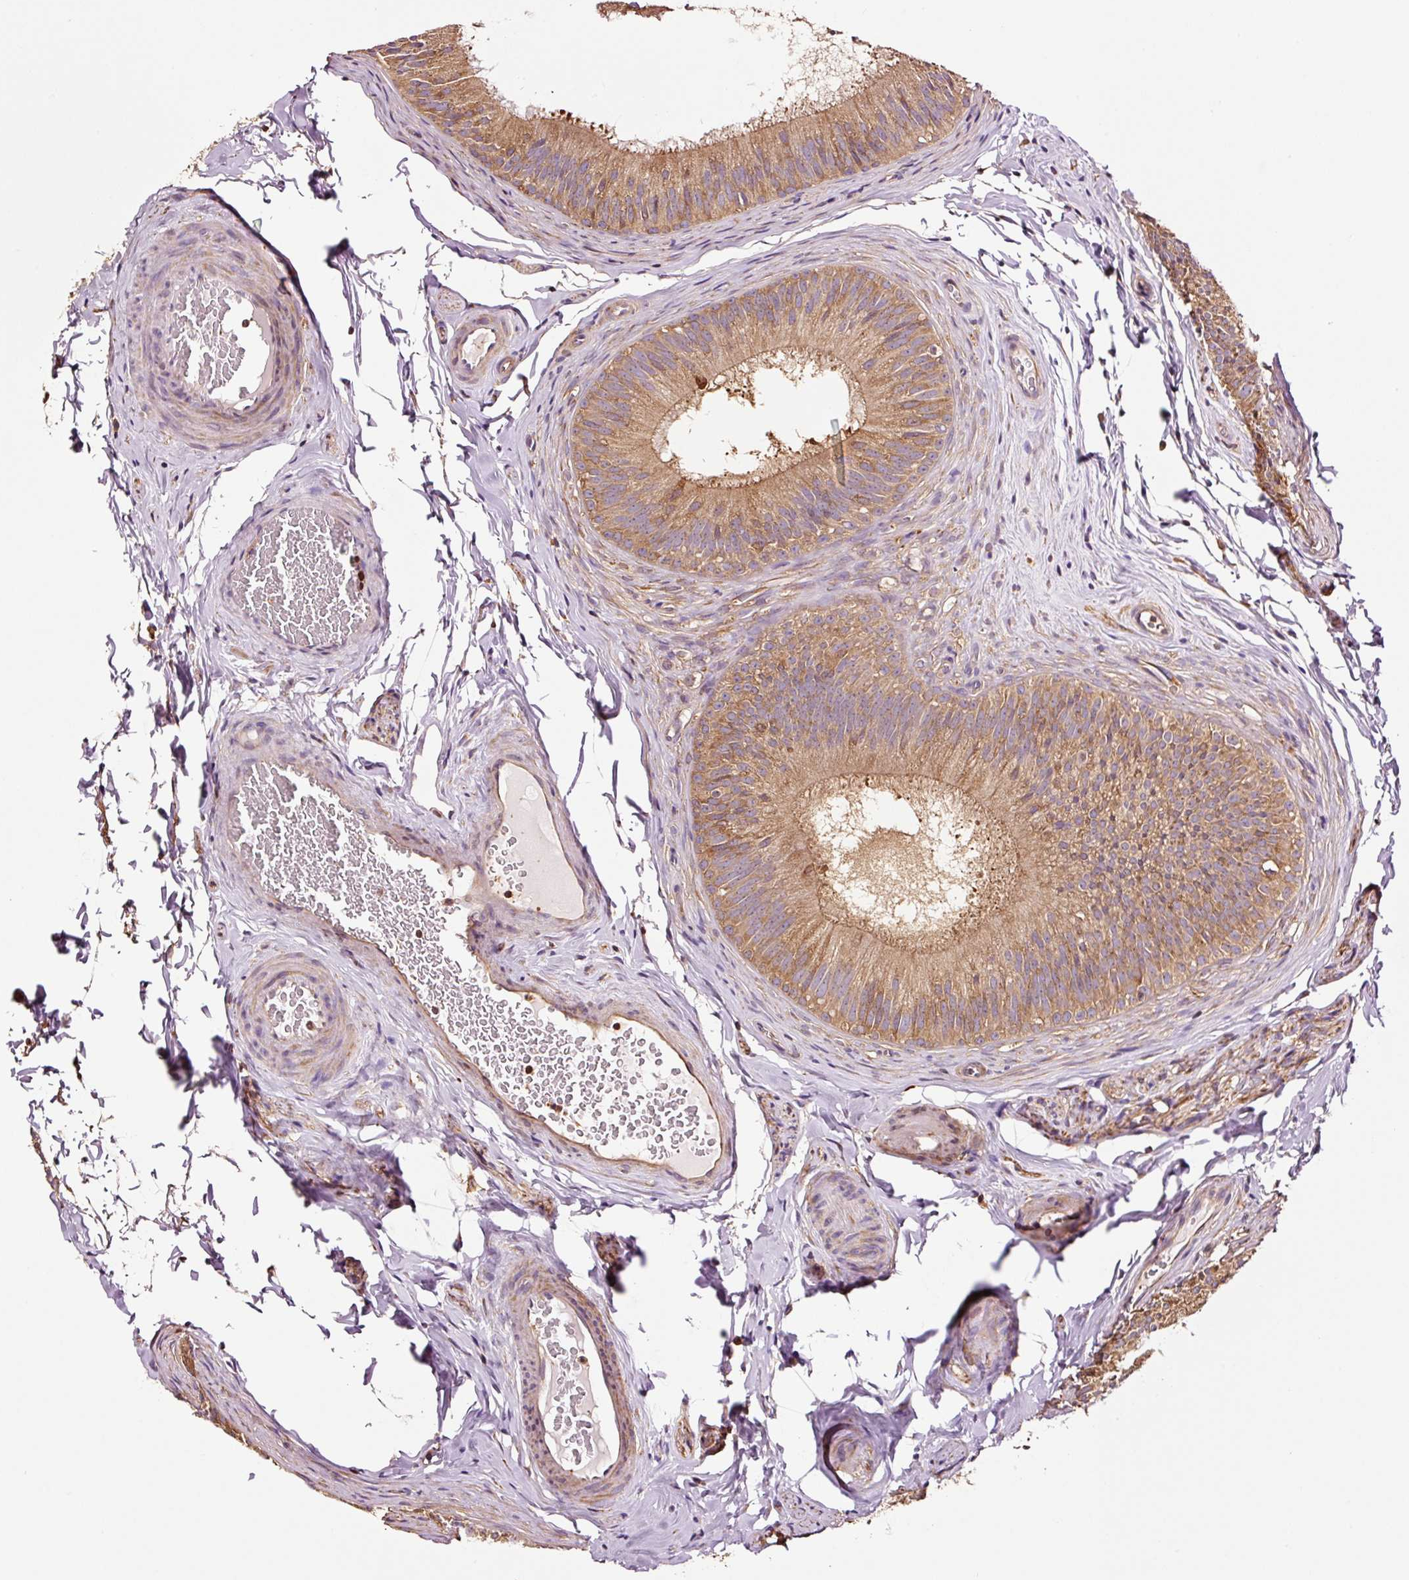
{"staining": {"intensity": "moderate", "quantity": ">75%", "location": "cytoplasmic/membranous"}, "tissue": "epididymis", "cell_type": "Glandular cells", "image_type": "normal", "snomed": [{"axis": "morphology", "description": "Normal tissue, NOS"}, {"axis": "topography", "description": "Epididymis"}], "caption": "Protein expression analysis of benign human epididymis reveals moderate cytoplasmic/membranous expression in about >75% of glandular cells. The protein is stained brown, and the nuclei are stained in blue (DAB (3,3'-diaminobenzidine) IHC with brightfield microscopy, high magnification).", "gene": "METAP1", "patient": {"sex": "male", "age": 24}}